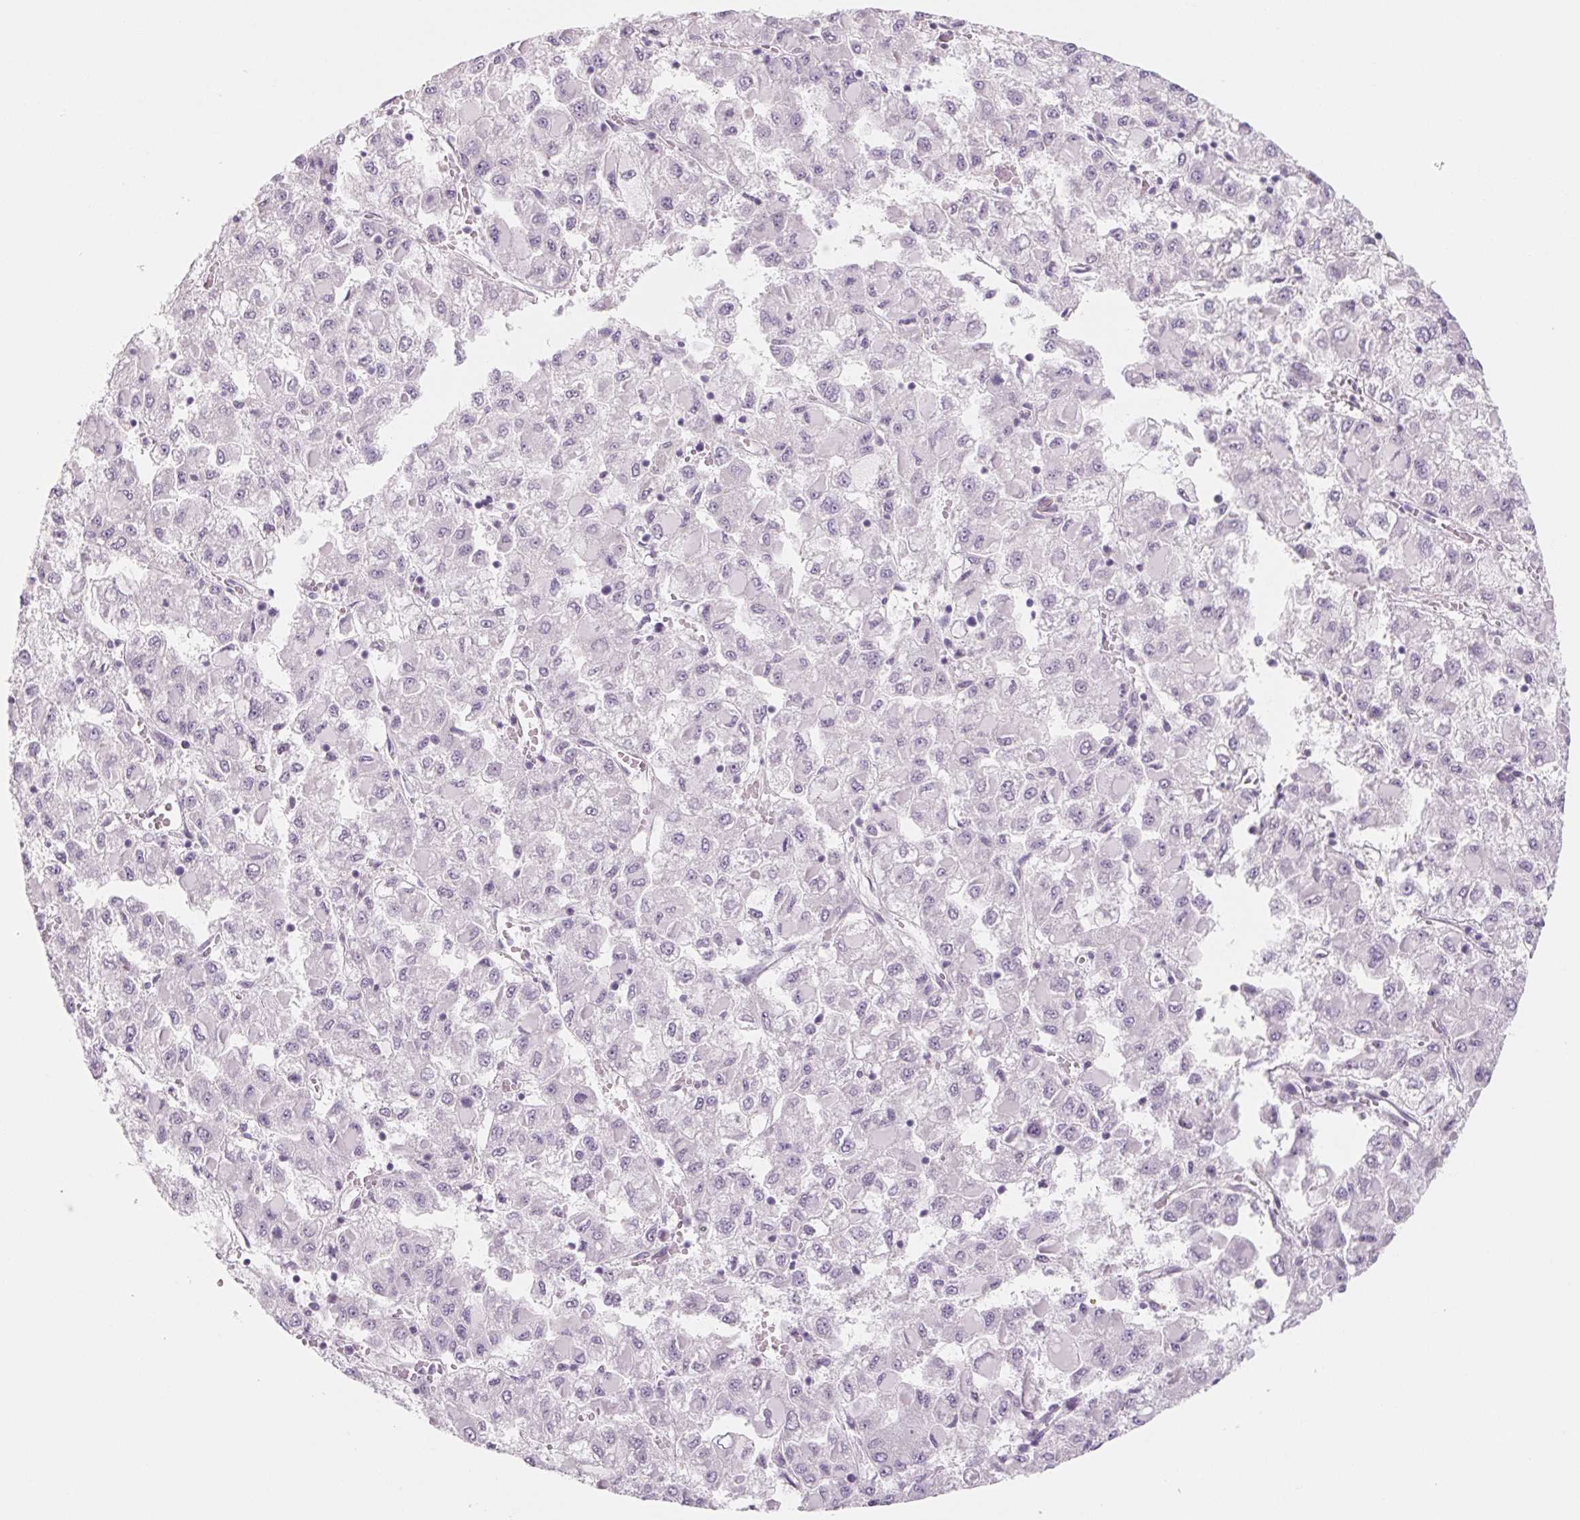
{"staining": {"intensity": "negative", "quantity": "none", "location": "none"}, "tissue": "liver cancer", "cell_type": "Tumor cells", "image_type": "cancer", "snomed": [{"axis": "morphology", "description": "Carcinoma, Hepatocellular, NOS"}, {"axis": "topography", "description": "Liver"}], "caption": "This photomicrograph is of liver hepatocellular carcinoma stained with immunohistochemistry (IHC) to label a protein in brown with the nuclei are counter-stained blue. There is no expression in tumor cells. (DAB (3,3'-diaminobenzidine) immunohistochemistry (IHC) with hematoxylin counter stain).", "gene": "POU1F1", "patient": {"sex": "male", "age": 40}}